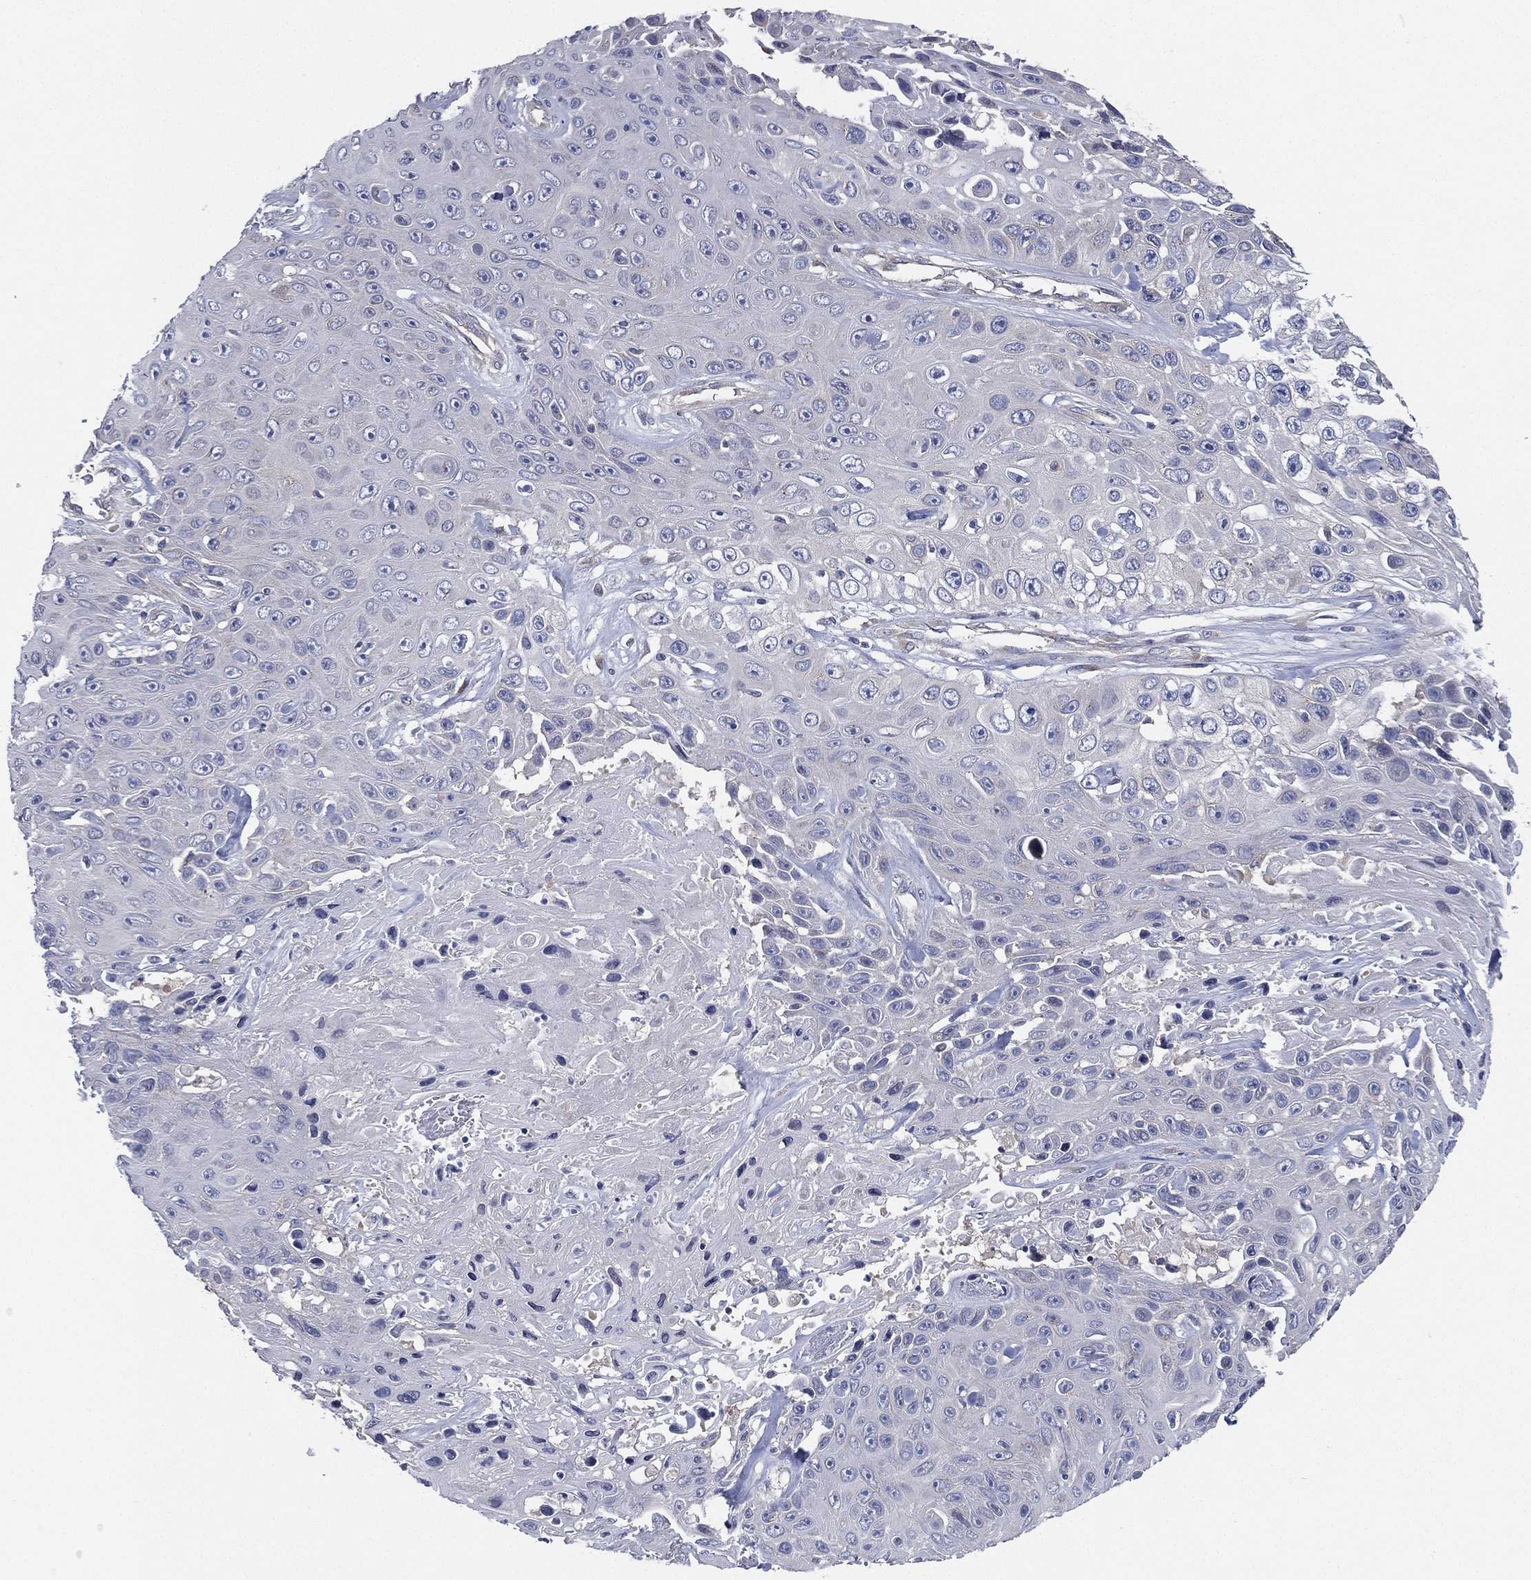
{"staining": {"intensity": "negative", "quantity": "none", "location": "none"}, "tissue": "skin cancer", "cell_type": "Tumor cells", "image_type": "cancer", "snomed": [{"axis": "morphology", "description": "Squamous cell carcinoma, NOS"}, {"axis": "topography", "description": "Skin"}], "caption": "Skin cancer (squamous cell carcinoma) was stained to show a protein in brown. There is no significant positivity in tumor cells.", "gene": "ATP8A2", "patient": {"sex": "male", "age": 82}}